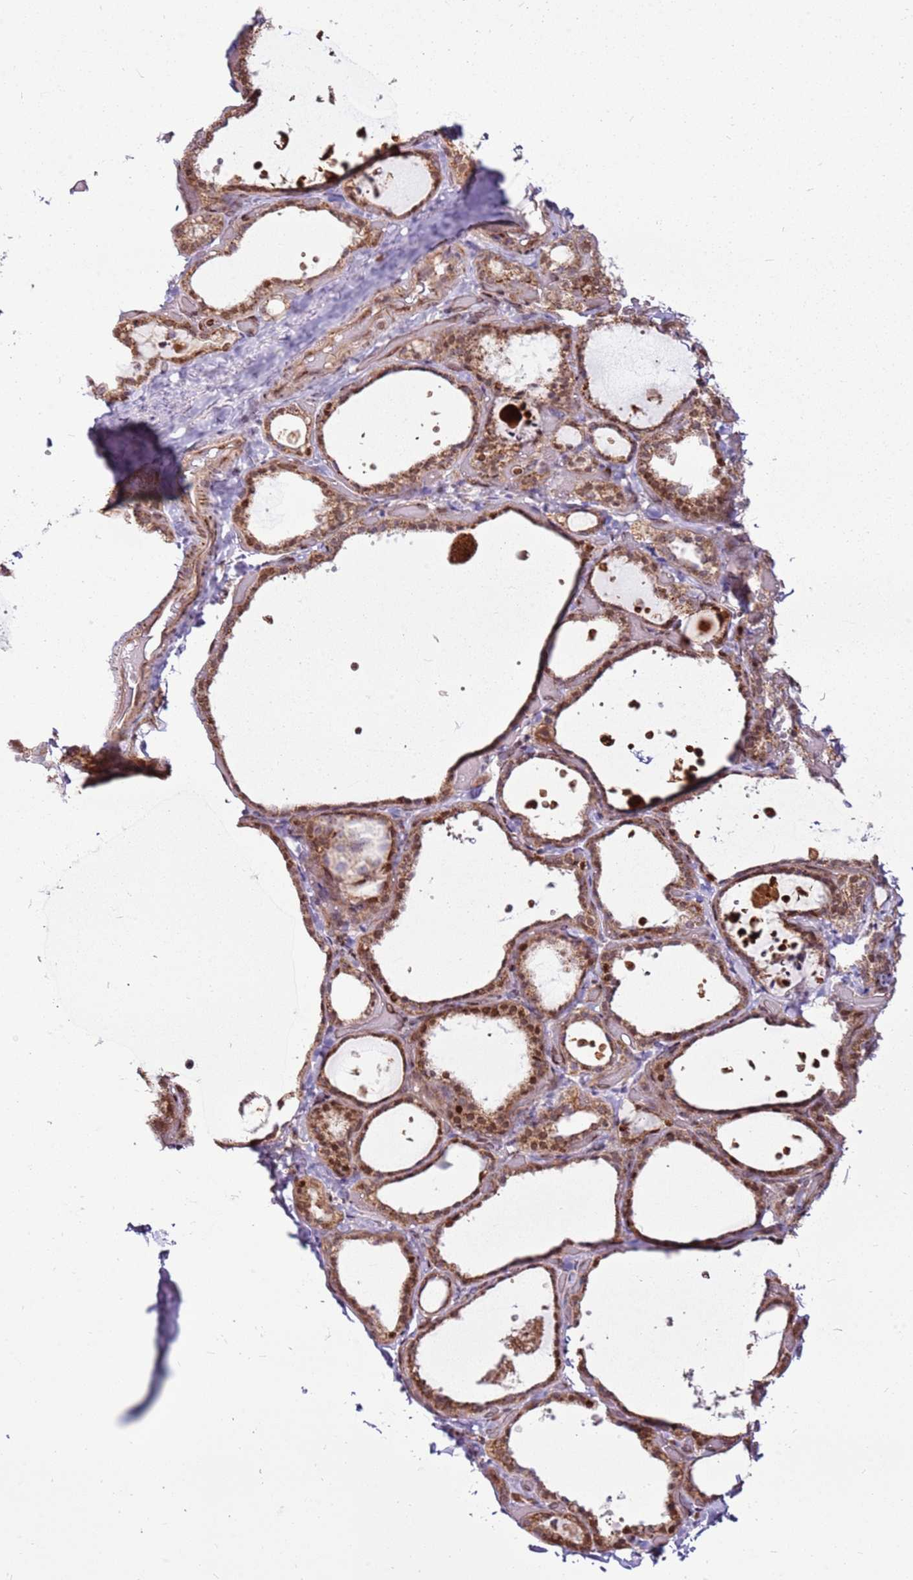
{"staining": {"intensity": "moderate", "quantity": ">75%", "location": "cytoplasmic/membranous,nuclear"}, "tissue": "thyroid gland", "cell_type": "Glandular cells", "image_type": "normal", "snomed": [{"axis": "morphology", "description": "Normal tissue, NOS"}, {"axis": "topography", "description": "Thyroid gland"}], "caption": "Thyroid gland stained with DAB (3,3'-diaminobenzidine) IHC reveals medium levels of moderate cytoplasmic/membranous,nuclear expression in approximately >75% of glandular cells. (brown staining indicates protein expression, while blue staining denotes nuclei).", "gene": "PCTP", "patient": {"sex": "female", "age": 44}}